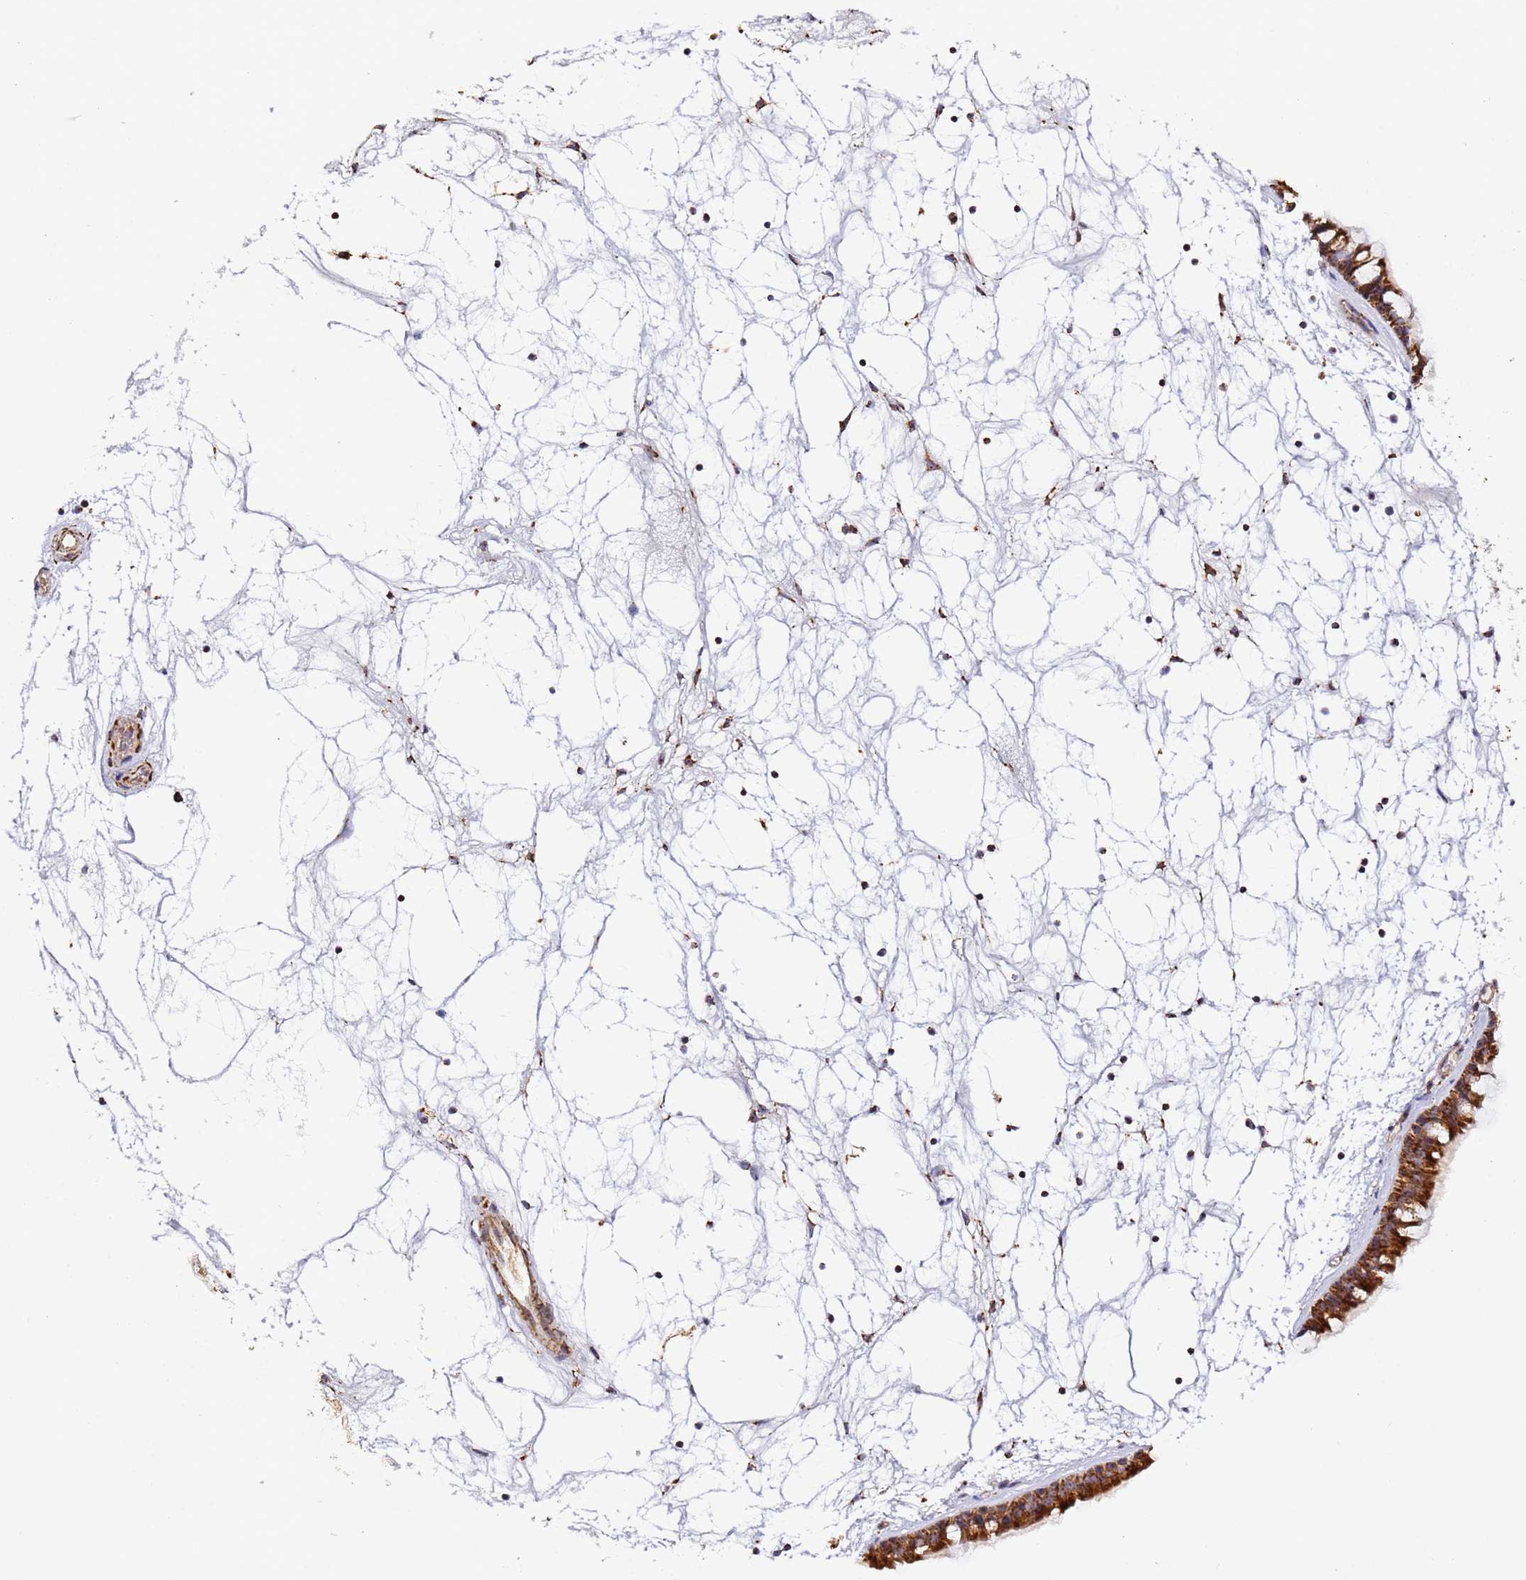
{"staining": {"intensity": "strong", "quantity": ">75%", "location": "cytoplasmic/membranous"}, "tissue": "nasopharynx", "cell_type": "Respiratory epithelial cells", "image_type": "normal", "snomed": [{"axis": "morphology", "description": "Normal tissue, NOS"}, {"axis": "topography", "description": "Nasopharynx"}], "caption": "High-magnification brightfield microscopy of benign nasopharynx stained with DAB (3,3'-diaminobenzidine) (brown) and counterstained with hematoxylin (blue). respiratory epithelial cells exhibit strong cytoplasmic/membranous staining is present in approximately>75% of cells. (DAB (3,3'-diaminobenzidine) = brown stain, brightfield microscopy at high magnification).", "gene": "FRG2B", "patient": {"sex": "male", "age": 64}}